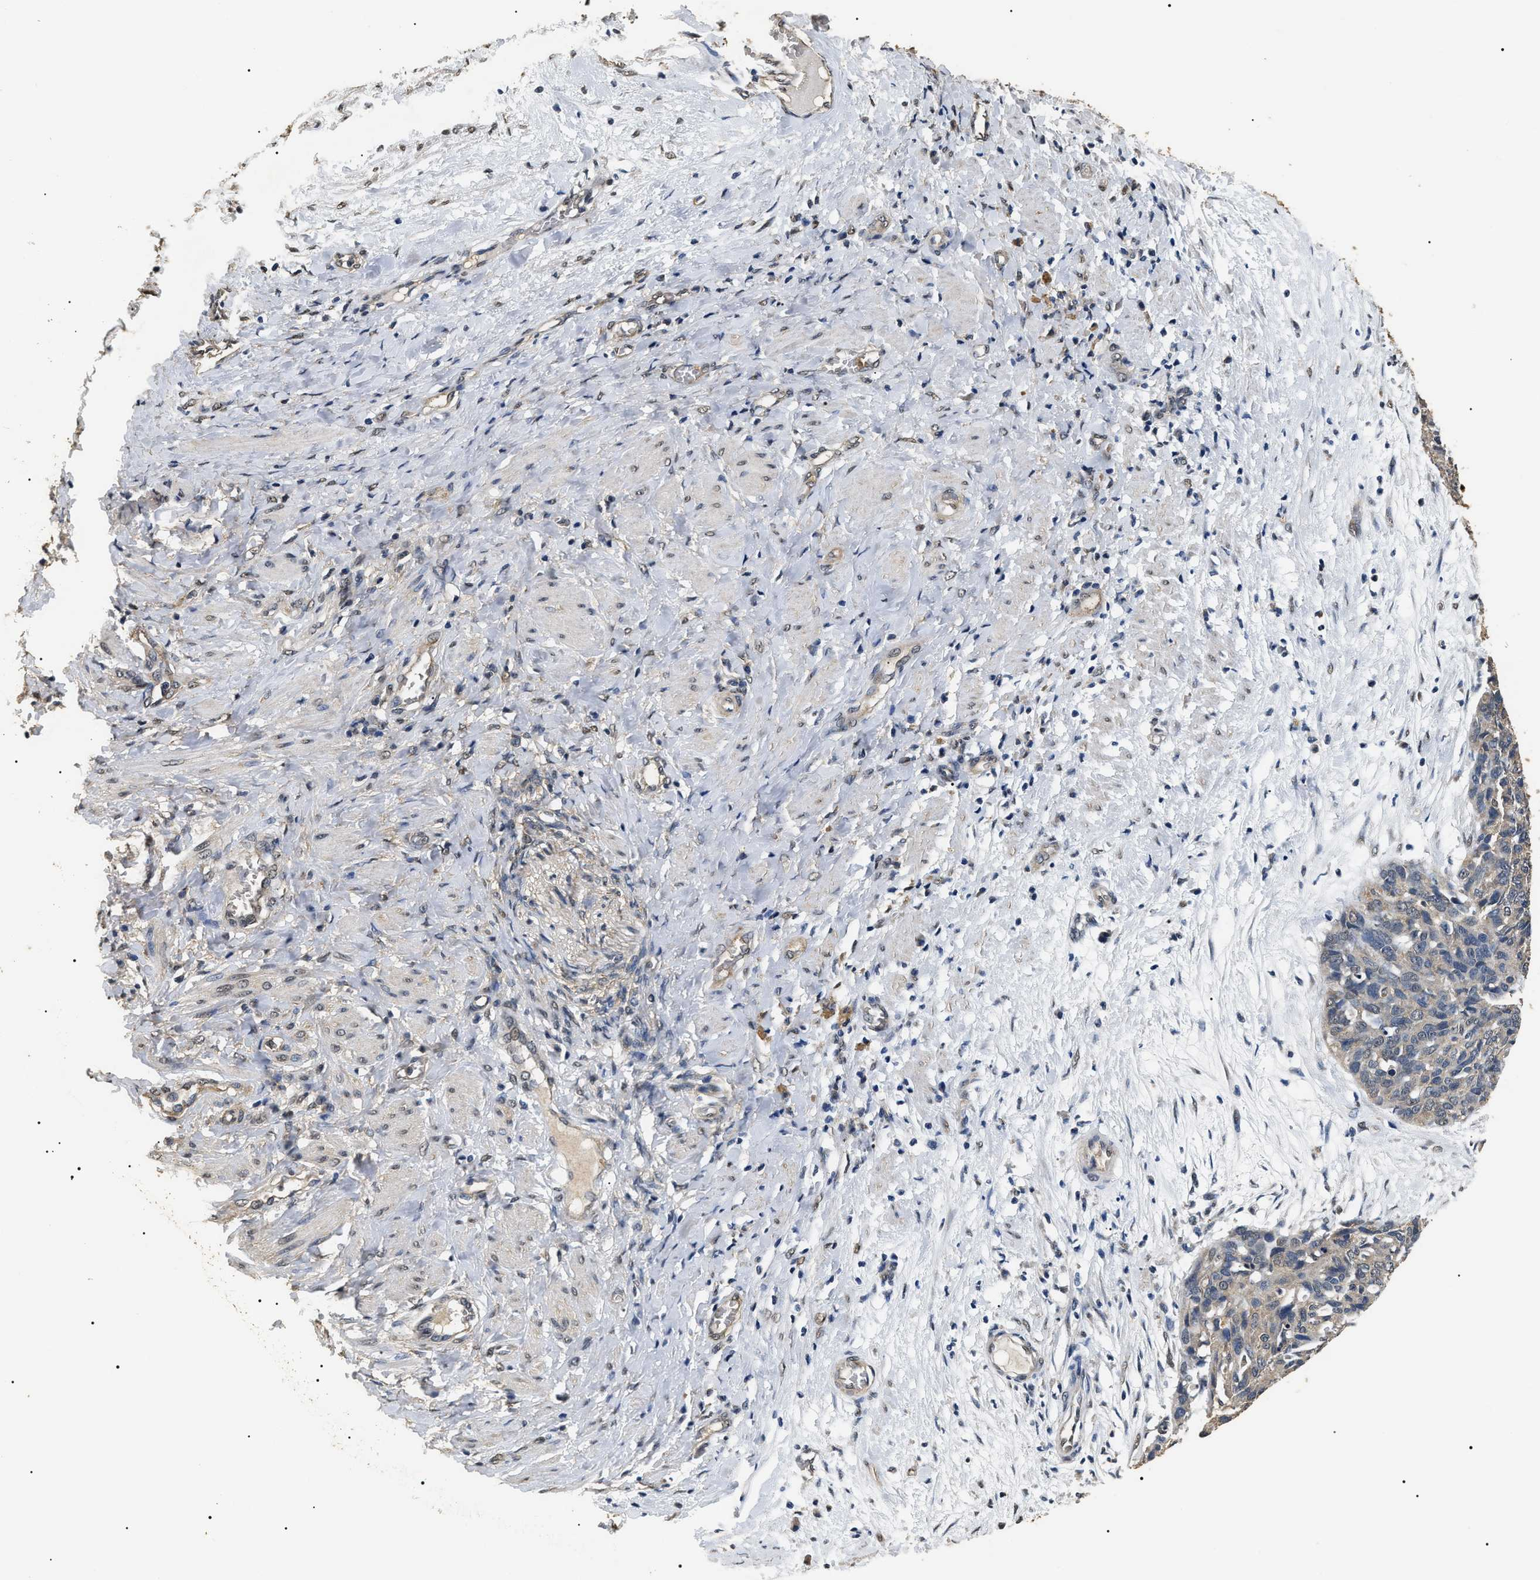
{"staining": {"intensity": "negative", "quantity": "none", "location": "none"}, "tissue": "ovarian cancer", "cell_type": "Tumor cells", "image_type": "cancer", "snomed": [{"axis": "morphology", "description": "Carcinoma, endometroid"}, {"axis": "topography", "description": "Ovary"}], "caption": "A high-resolution histopathology image shows immunohistochemistry (IHC) staining of endometroid carcinoma (ovarian), which demonstrates no significant expression in tumor cells.", "gene": "PSMD8", "patient": {"sex": "female", "age": 60}}